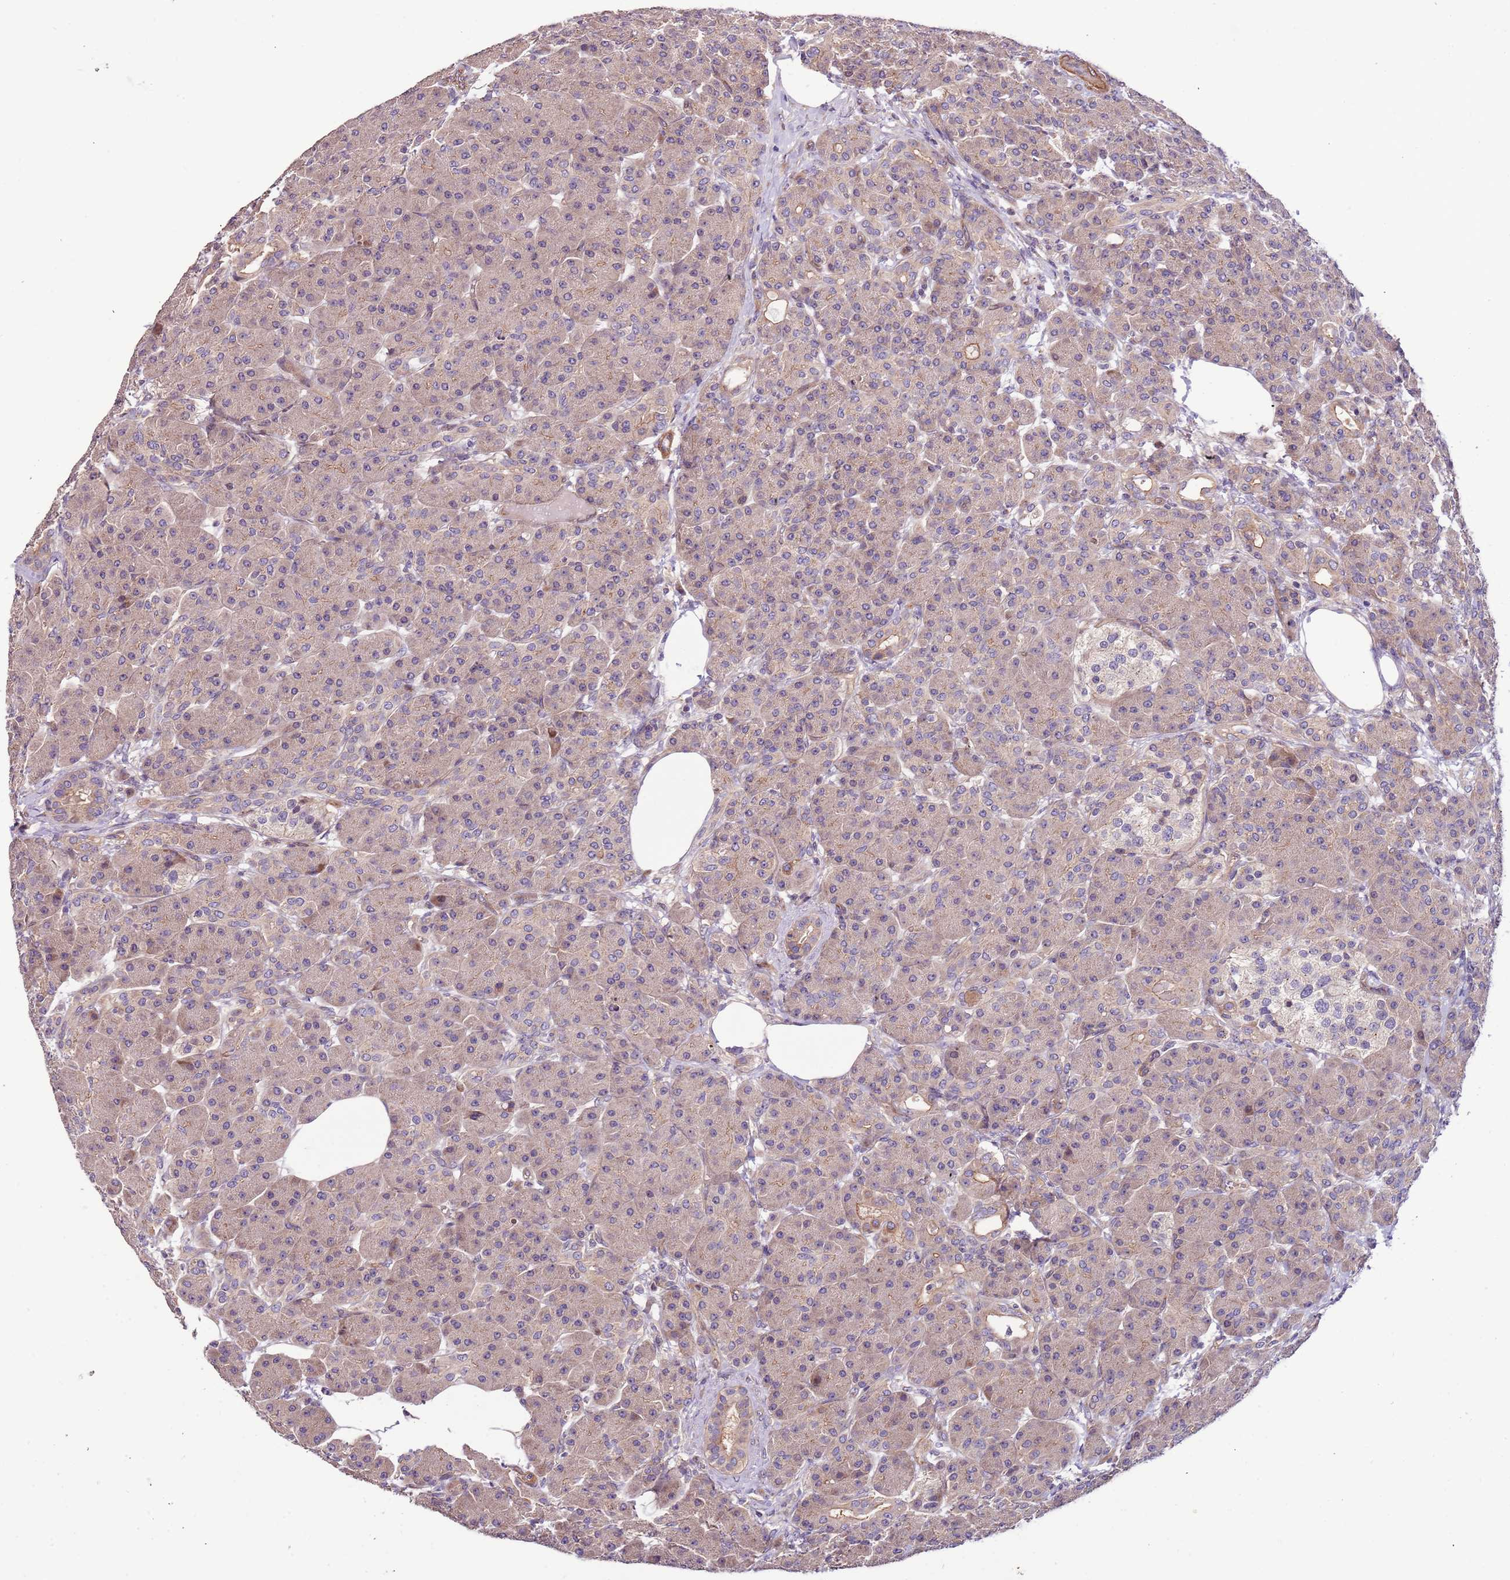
{"staining": {"intensity": "weak", "quantity": "25%-75%", "location": "cytoplasmic/membranous"}, "tissue": "pancreas", "cell_type": "Exocrine glandular cells", "image_type": "normal", "snomed": [{"axis": "morphology", "description": "Normal tissue, NOS"}, {"axis": "topography", "description": "Pancreas"}], "caption": "Weak cytoplasmic/membranous expression is seen in about 25%-75% of exocrine glandular cells in unremarkable pancreas.", "gene": "LAMB4", "patient": {"sex": "male", "age": 63}}